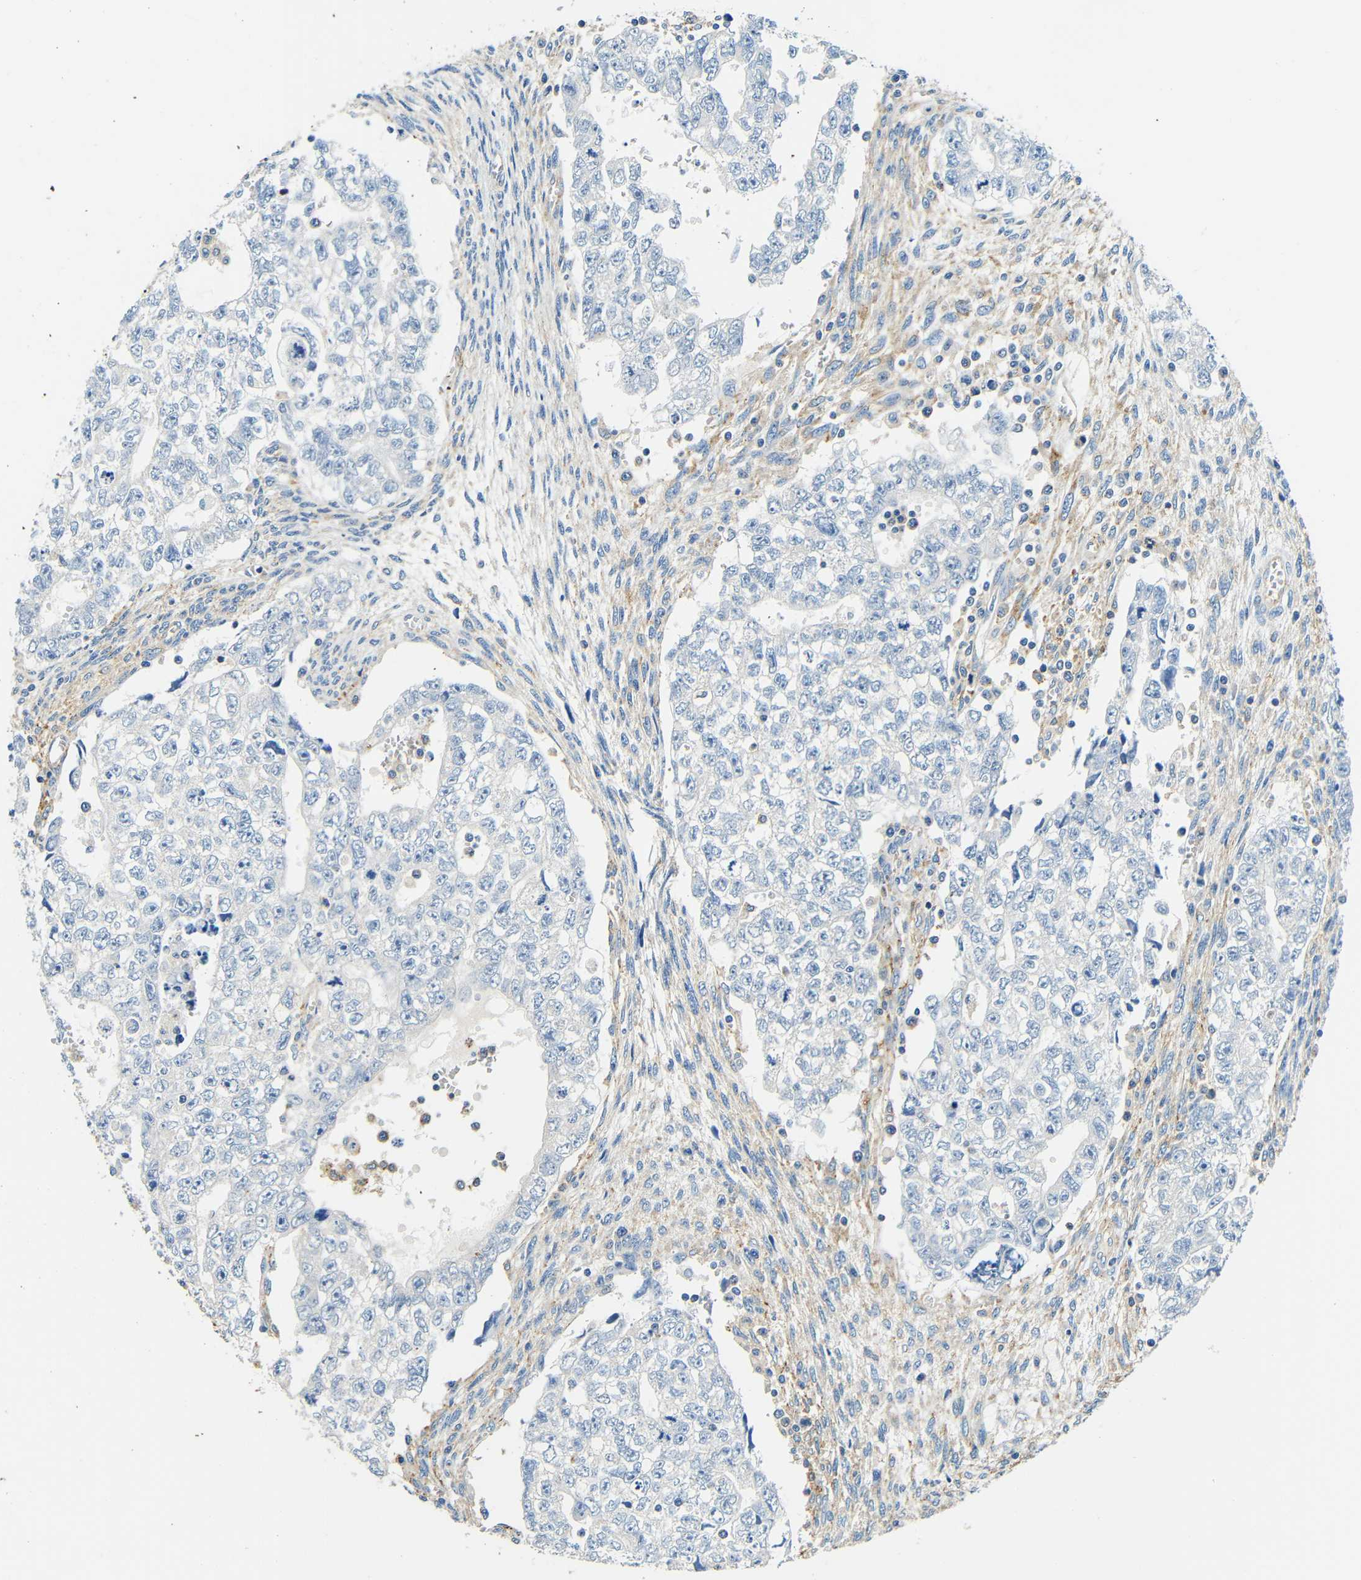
{"staining": {"intensity": "negative", "quantity": "none", "location": "none"}, "tissue": "testis cancer", "cell_type": "Tumor cells", "image_type": "cancer", "snomed": [{"axis": "morphology", "description": "Seminoma, NOS"}, {"axis": "morphology", "description": "Carcinoma, Embryonal, NOS"}, {"axis": "topography", "description": "Testis"}], "caption": "A high-resolution micrograph shows IHC staining of testis embryonal carcinoma, which reveals no significant expression in tumor cells.", "gene": "FMO5", "patient": {"sex": "male", "age": 38}}